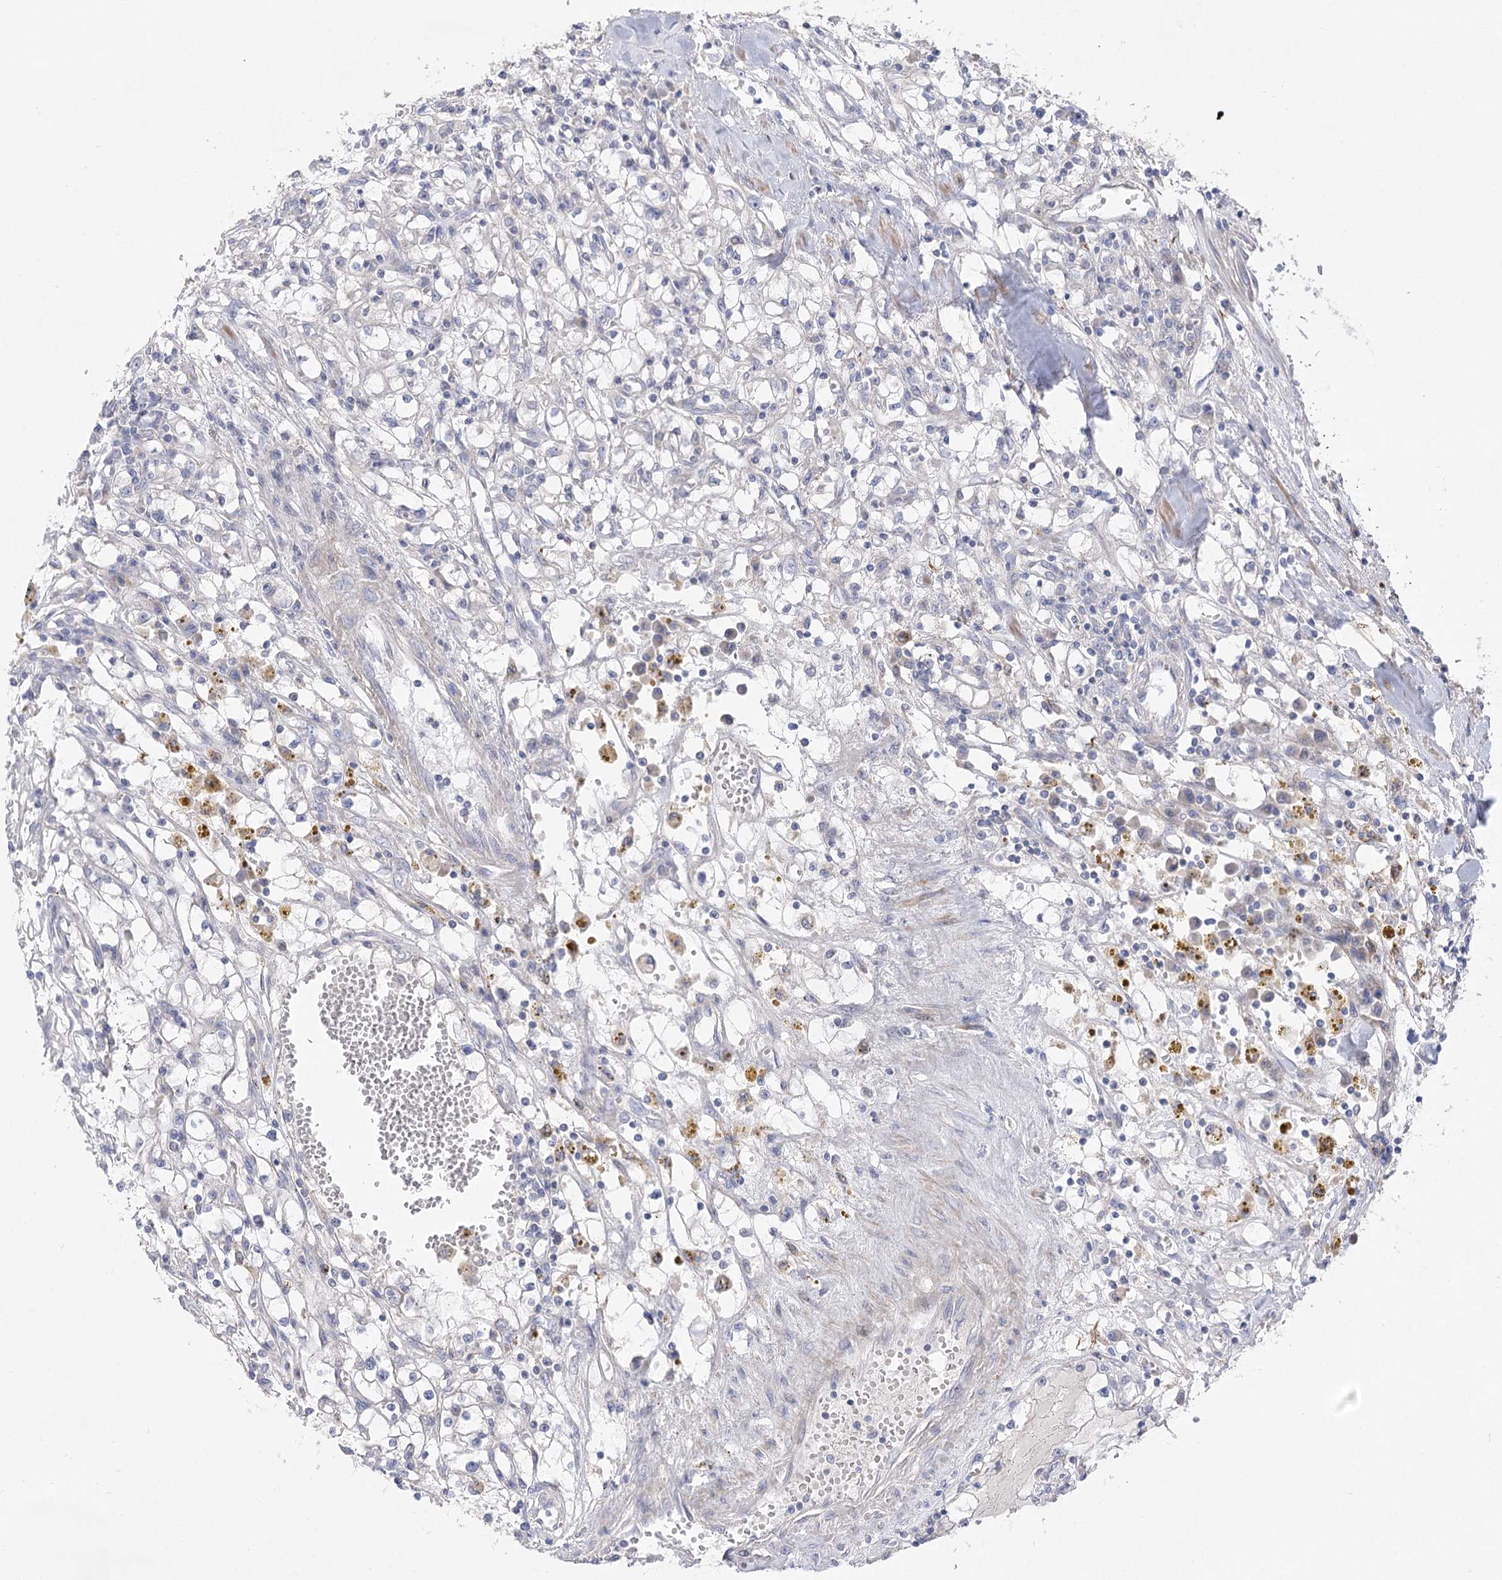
{"staining": {"intensity": "negative", "quantity": "none", "location": "none"}, "tissue": "renal cancer", "cell_type": "Tumor cells", "image_type": "cancer", "snomed": [{"axis": "morphology", "description": "Adenocarcinoma, NOS"}, {"axis": "topography", "description": "Kidney"}], "caption": "Tumor cells are negative for protein expression in human adenocarcinoma (renal).", "gene": "NRAP", "patient": {"sex": "male", "age": 56}}